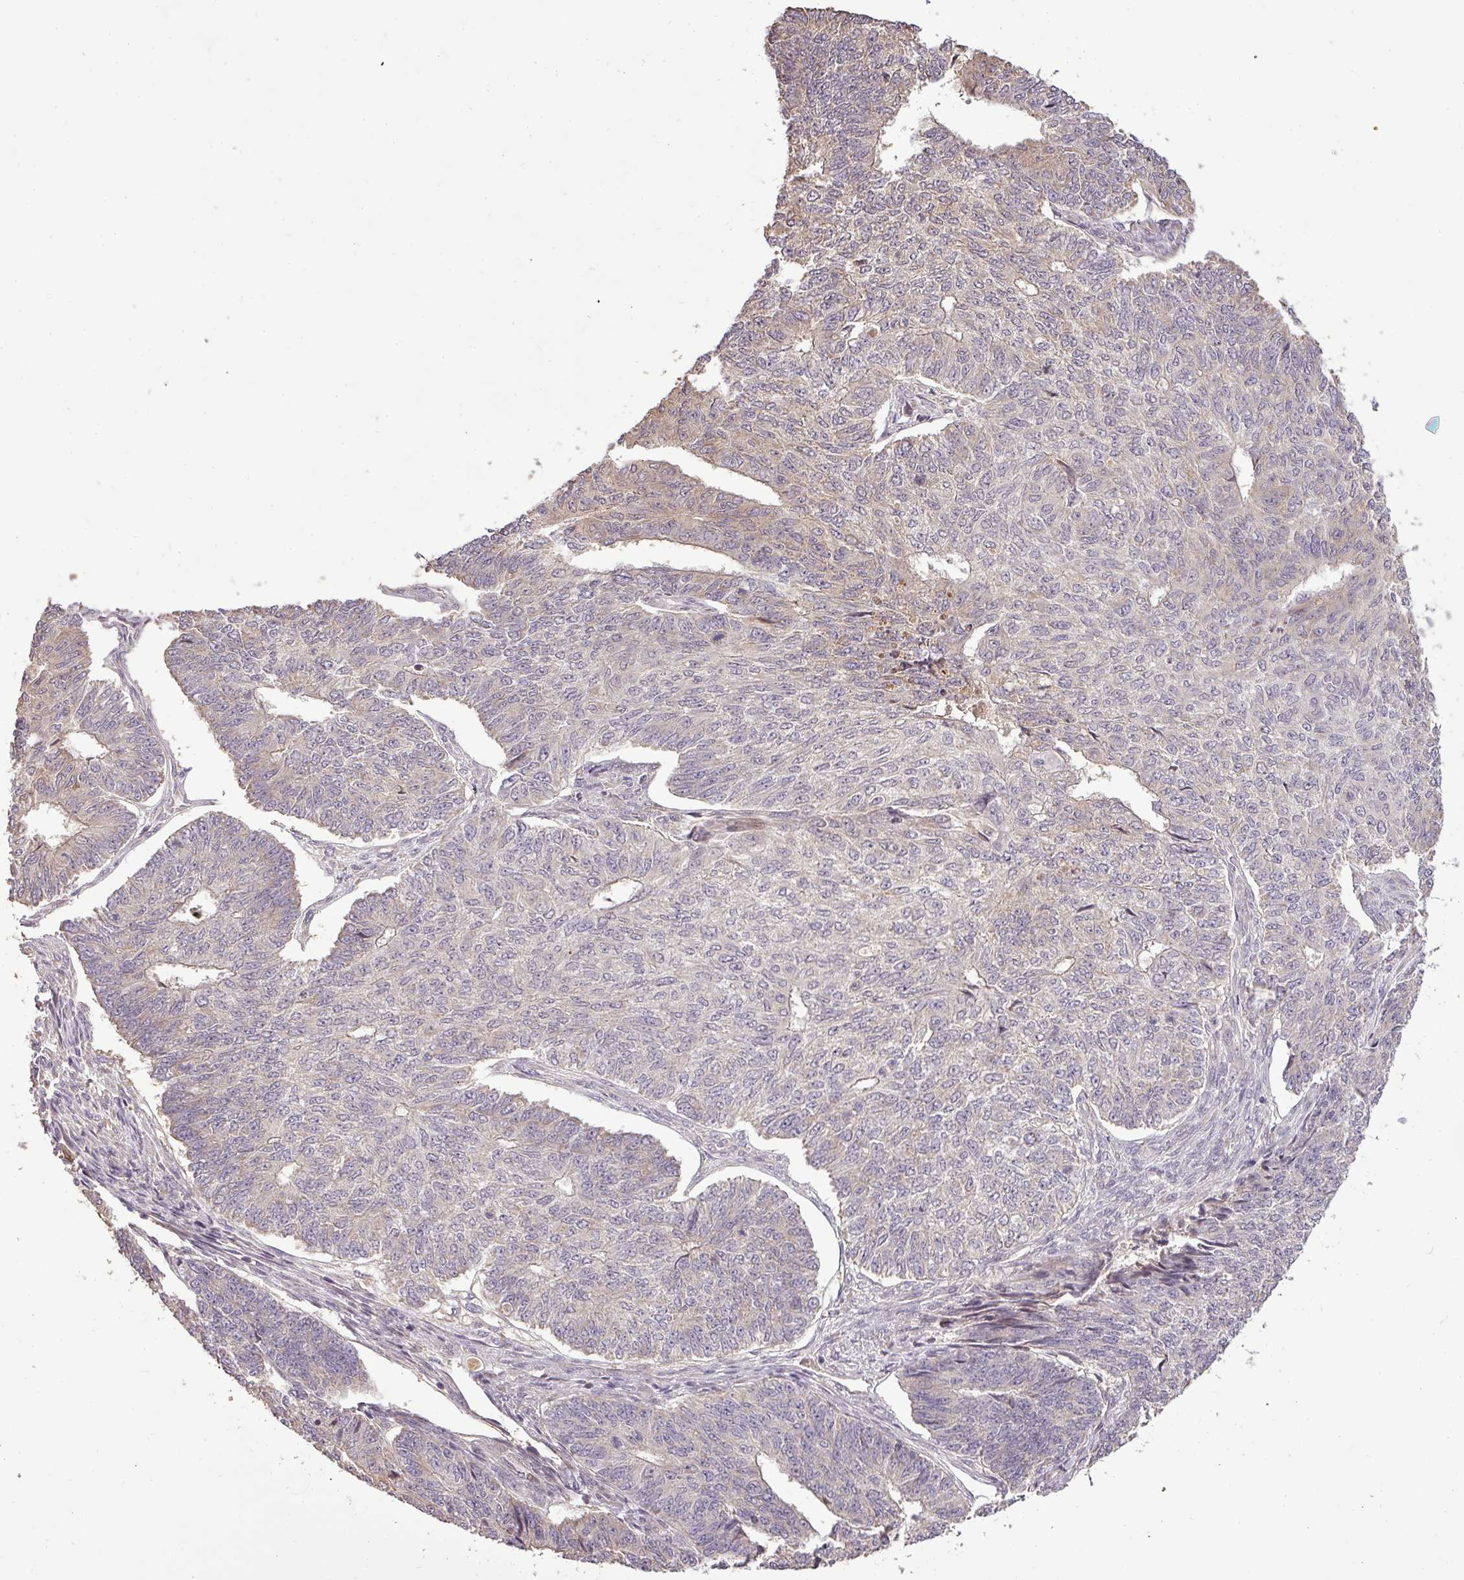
{"staining": {"intensity": "weak", "quantity": "<25%", "location": "cytoplasmic/membranous"}, "tissue": "endometrial cancer", "cell_type": "Tumor cells", "image_type": "cancer", "snomed": [{"axis": "morphology", "description": "Adenocarcinoma, NOS"}, {"axis": "topography", "description": "Endometrium"}], "caption": "Micrograph shows no protein positivity in tumor cells of endometrial adenocarcinoma tissue.", "gene": "FAIM", "patient": {"sex": "female", "age": 32}}